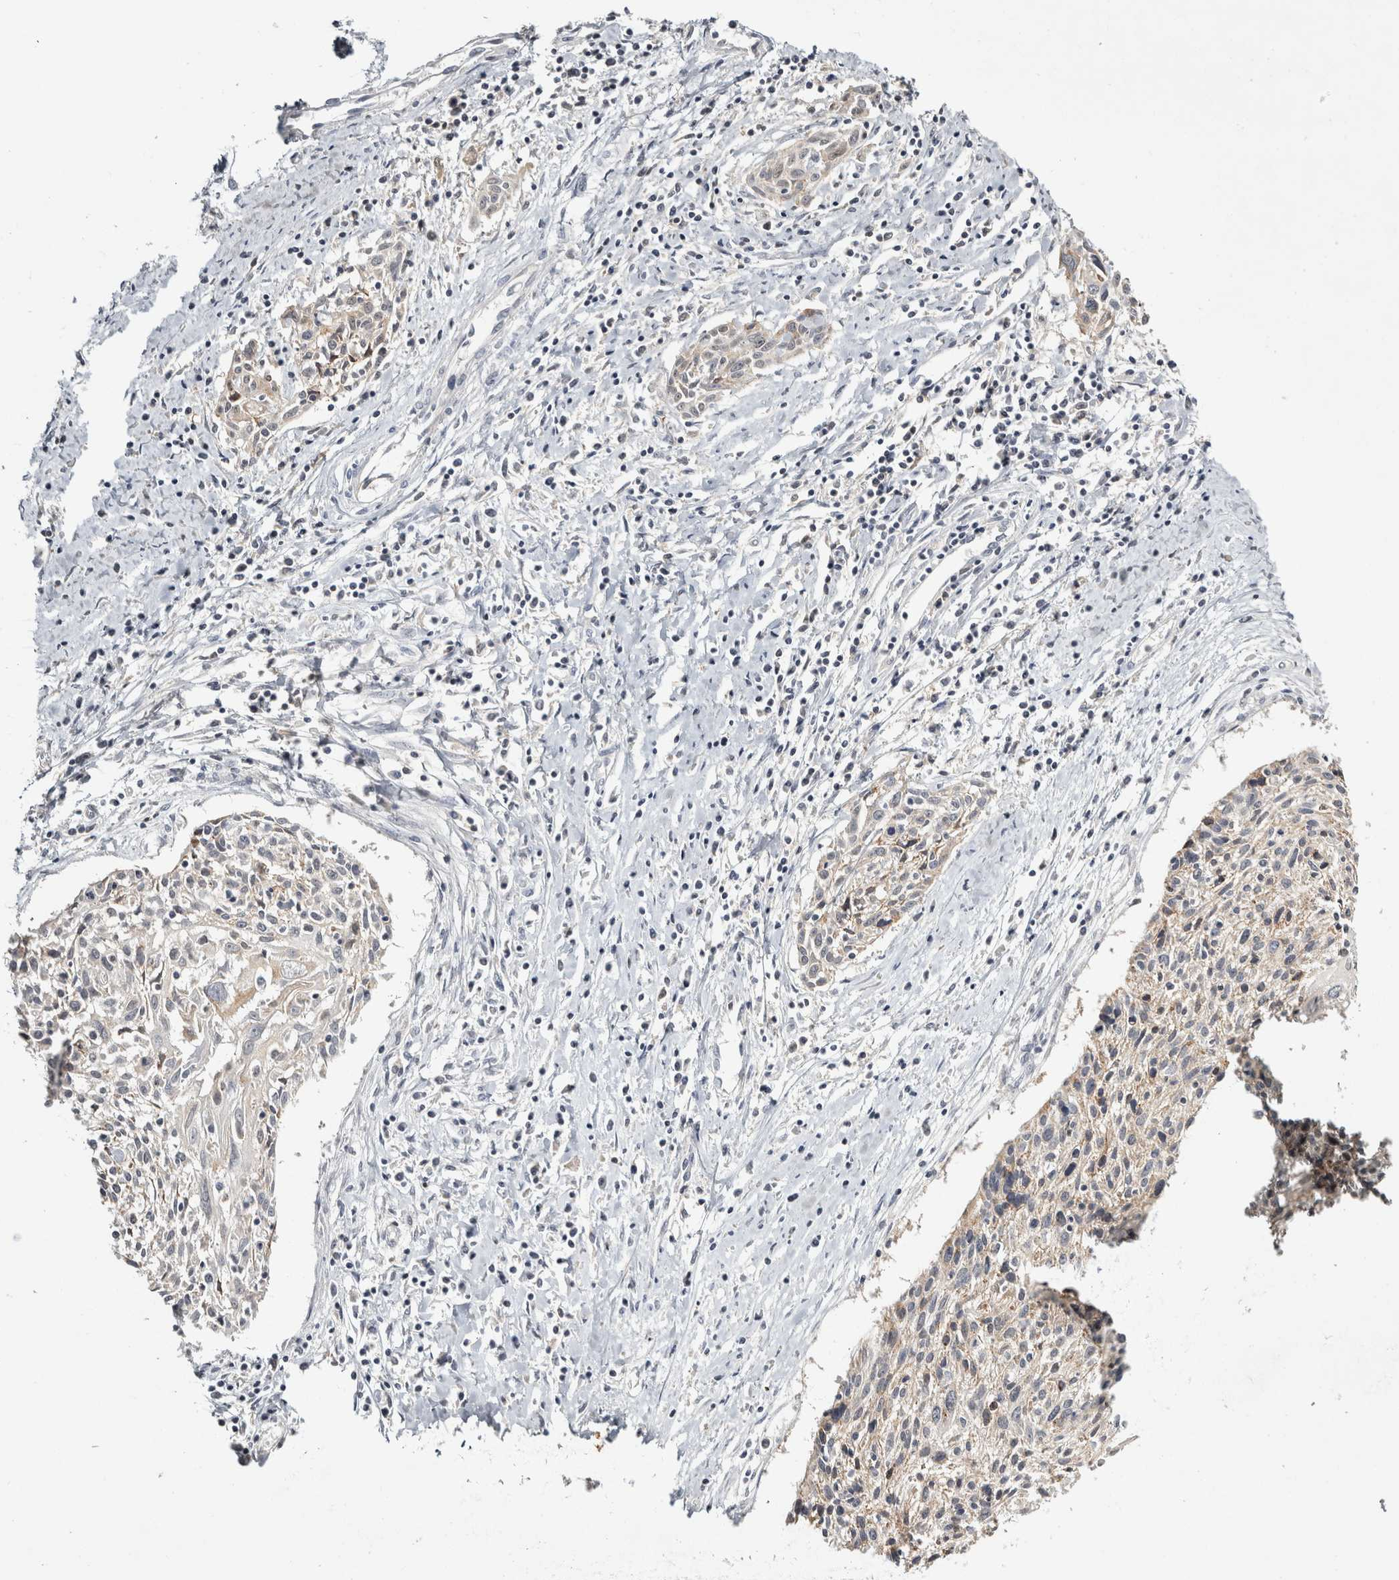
{"staining": {"intensity": "weak", "quantity": "<25%", "location": "cytoplasmic/membranous,nuclear"}, "tissue": "cervical cancer", "cell_type": "Tumor cells", "image_type": "cancer", "snomed": [{"axis": "morphology", "description": "Squamous cell carcinoma, NOS"}, {"axis": "topography", "description": "Cervix"}], "caption": "Cervical cancer was stained to show a protein in brown. There is no significant expression in tumor cells.", "gene": "ACAT2", "patient": {"sex": "female", "age": 51}}